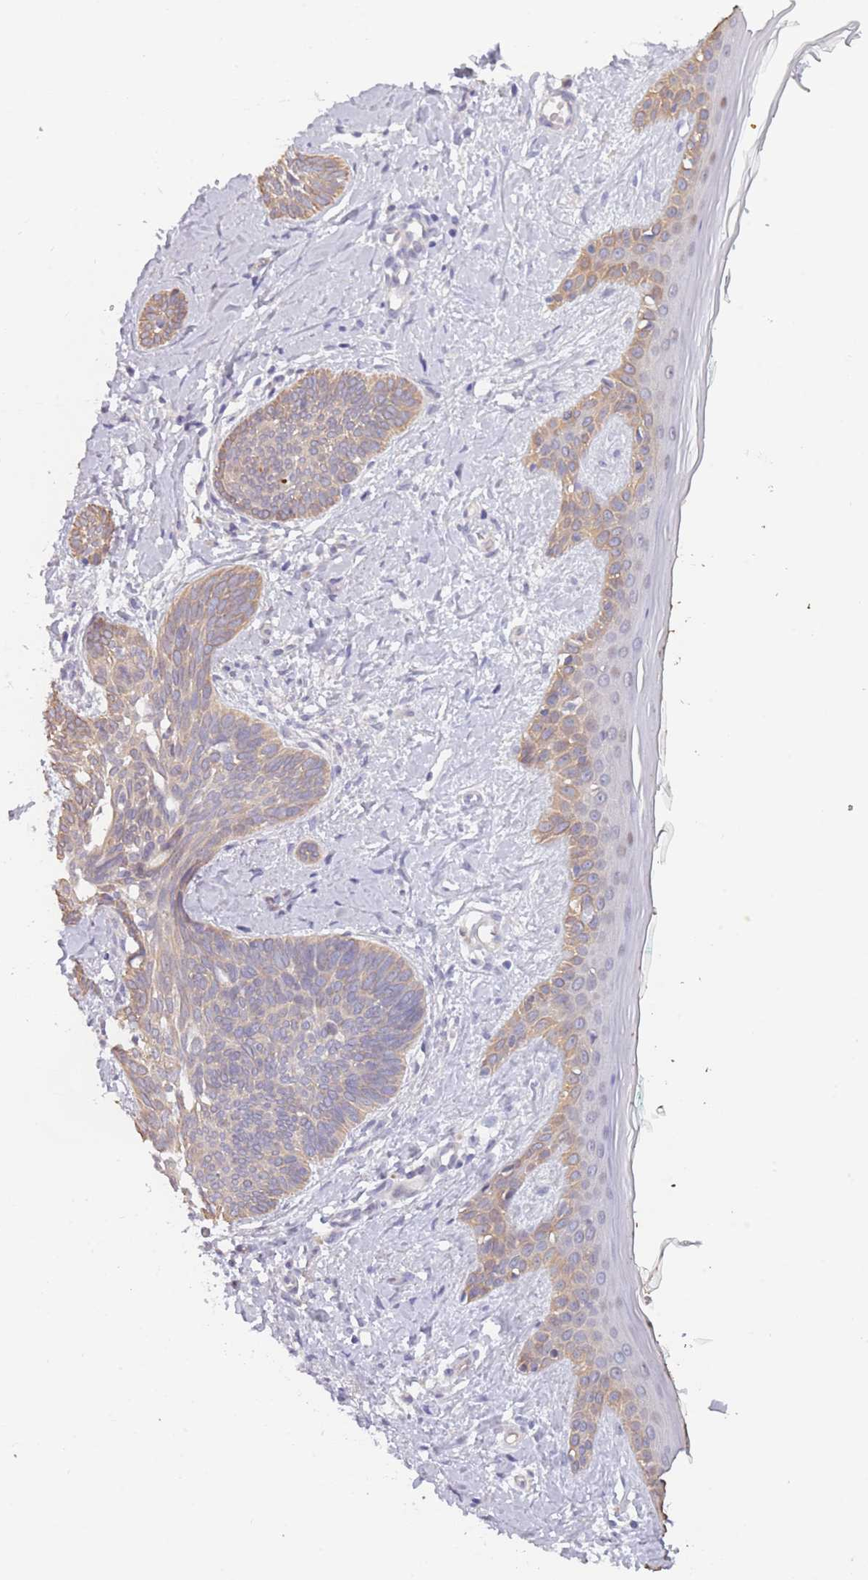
{"staining": {"intensity": "weak", "quantity": "25%-75%", "location": "cytoplasmic/membranous"}, "tissue": "skin cancer", "cell_type": "Tumor cells", "image_type": "cancer", "snomed": [{"axis": "morphology", "description": "Basal cell carcinoma"}, {"axis": "topography", "description": "Skin"}], "caption": "The micrograph demonstrates immunohistochemical staining of basal cell carcinoma (skin). There is weak cytoplasmic/membranous positivity is present in approximately 25%-75% of tumor cells. (brown staining indicates protein expression, while blue staining denotes nuclei).", "gene": "FAM227B", "patient": {"sex": "female", "age": 81}}